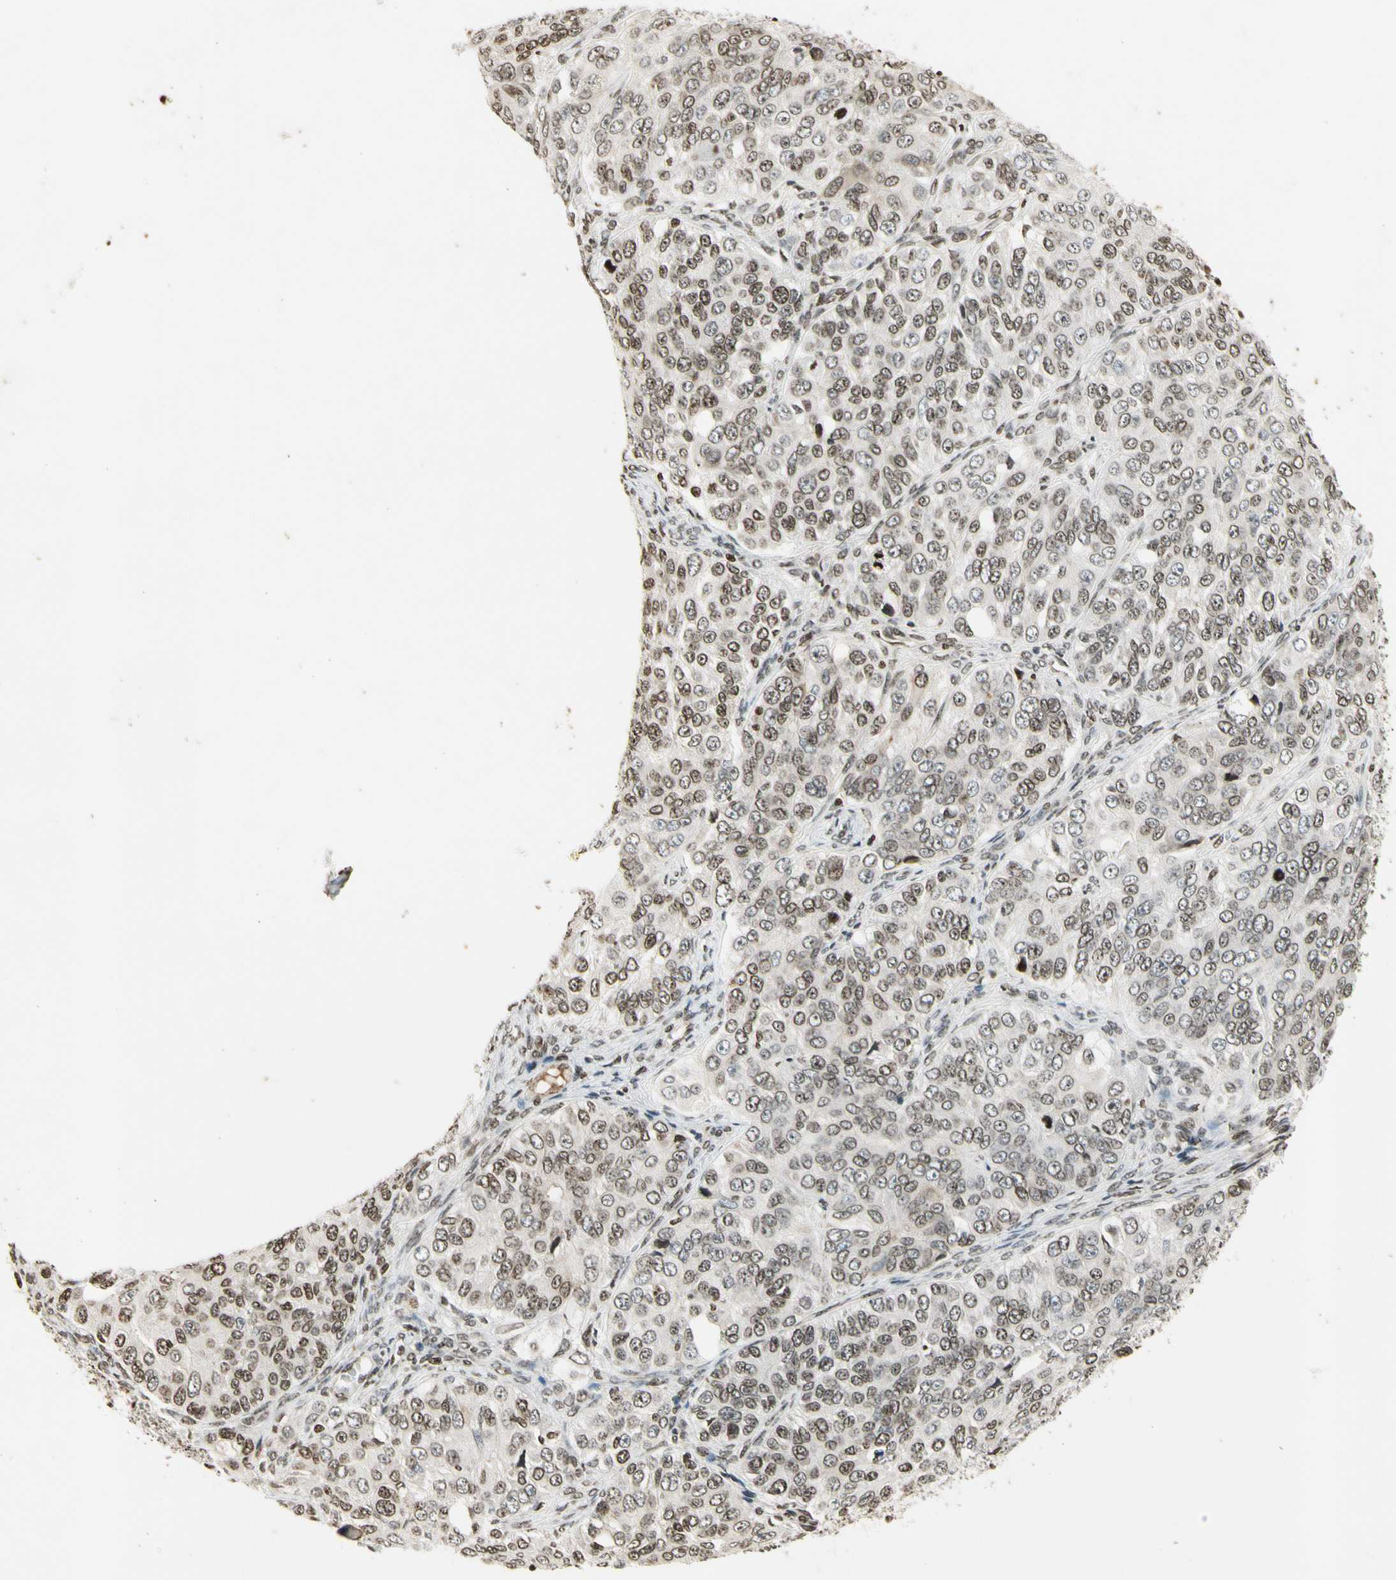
{"staining": {"intensity": "moderate", "quantity": "25%-75%", "location": "nuclear"}, "tissue": "ovarian cancer", "cell_type": "Tumor cells", "image_type": "cancer", "snomed": [{"axis": "morphology", "description": "Carcinoma, endometroid"}, {"axis": "topography", "description": "Ovary"}], "caption": "Protein expression analysis of human ovarian cancer reveals moderate nuclear positivity in approximately 25%-75% of tumor cells.", "gene": "RORA", "patient": {"sex": "female", "age": 51}}